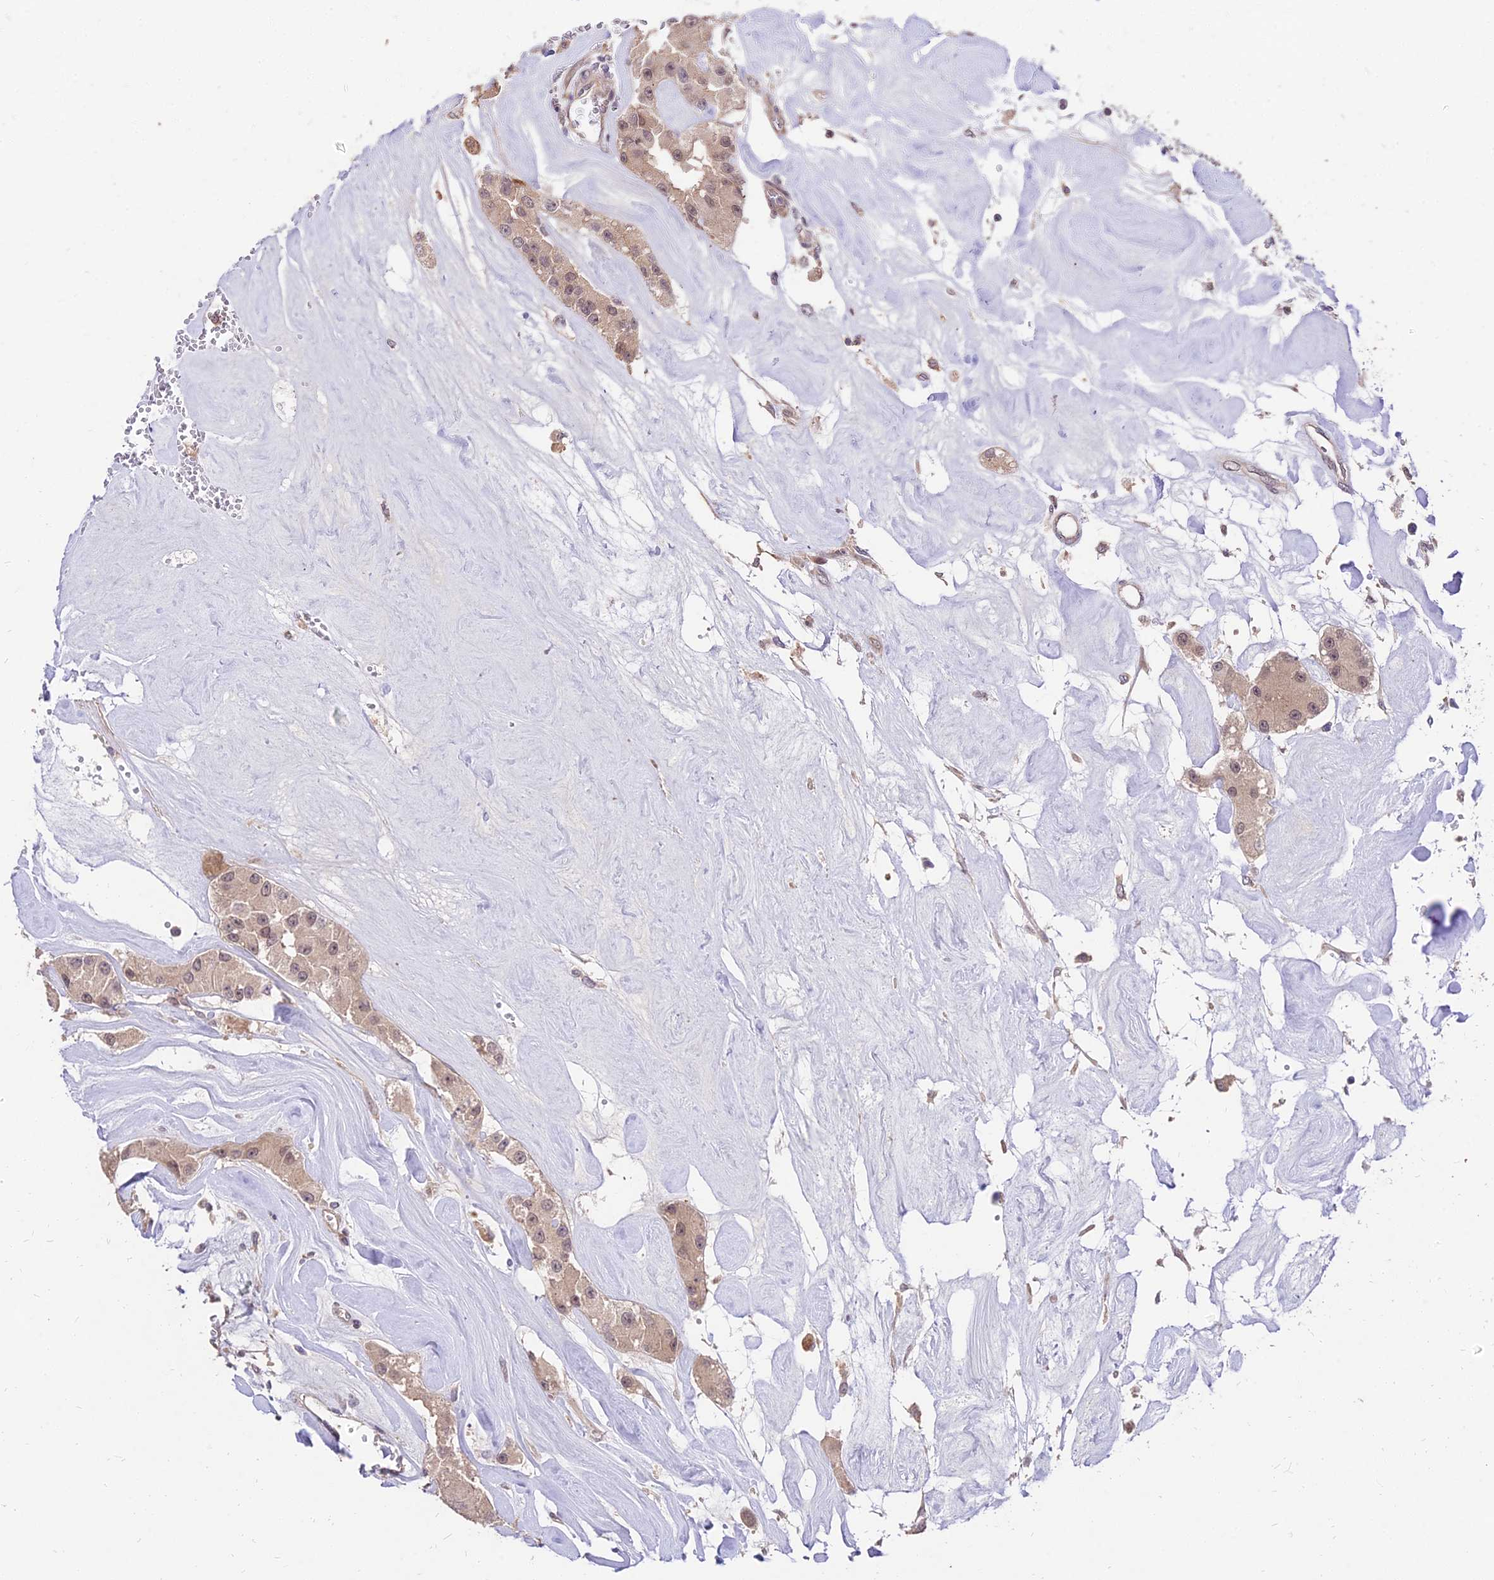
{"staining": {"intensity": "moderate", "quantity": ">75%", "location": "nuclear"}, "tissue": "carcinoid", "cell_type": "Tumor cells", "image_type": "cancer", "snomed": [{"axis": "morphology", "description": "Carcinoid, malignant, NOS"}, {"axis": "topography", "description": "Pancreas"}], "caption": "Protein analysis of malignant carcinoid tissue shows moderate nuclear expression in about >75% of tumor cells. The protein is shown in brown color, while the nuclei are stained blue.", "gene": "ZNF85", "patient": {"sex": "male", "age": 41}}